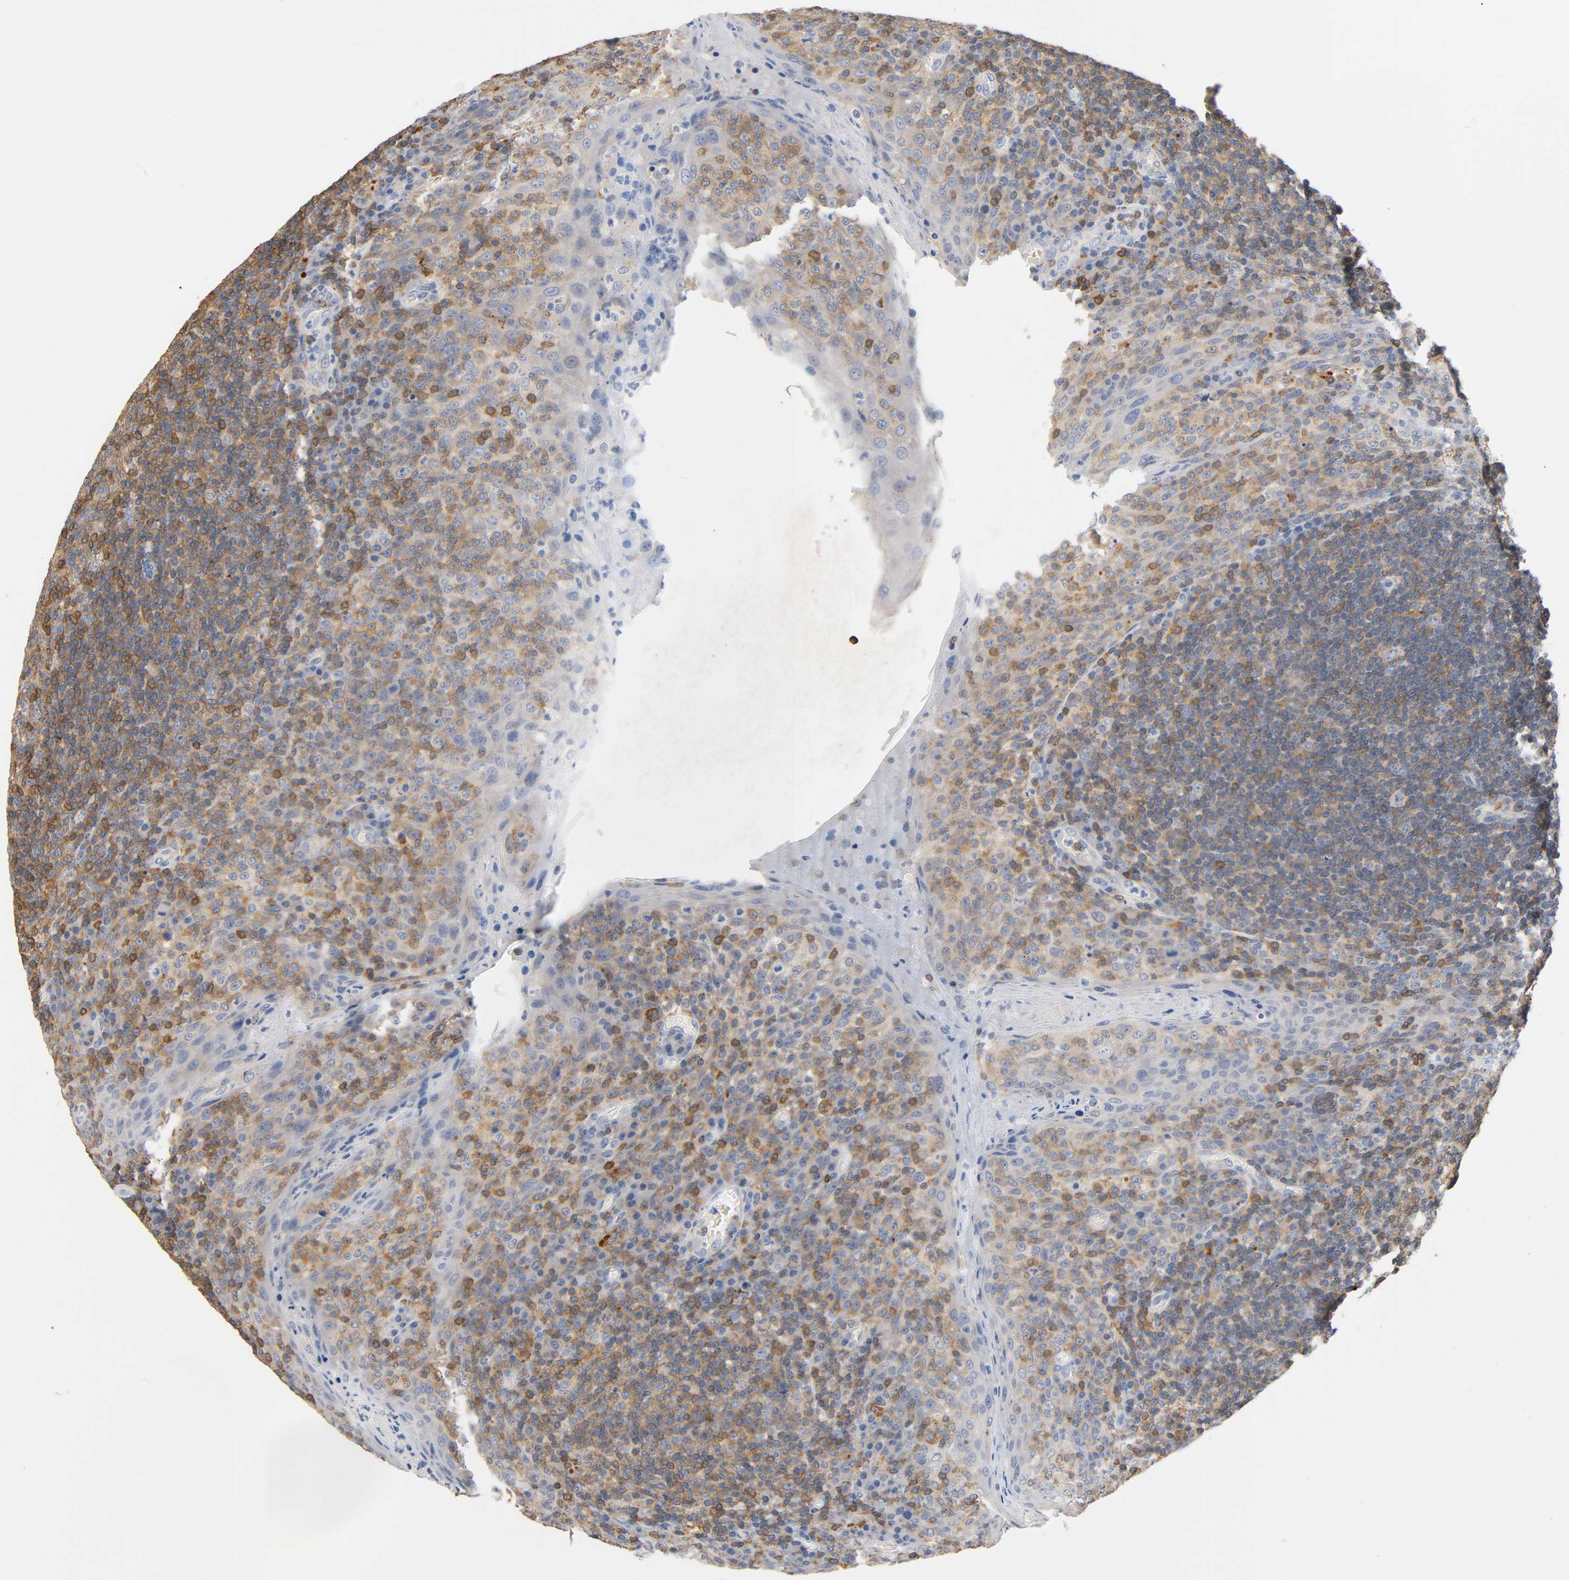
{"staining": {"intensity": "weak", "quantity": ">75%", "location": "cytoplasmic/membranous"}, "tissue": "tonsil", "cell_type": "Germinal center cells", "image_type": "normal", "snomed": [{"axis": "morphology", "description": "Normal tissue, NOS"}, {"axis": "topography", "description": "Tonsil"}], "caption": "Immunohistochemistry micrograph of benign tonsil stained for a protein (brown), which demonstrates low levels of weak cytoplasmic/membranous positivity in about >75% of germinal center cells.", "gene": "UCKL1", "patient": {"sex": "male", "age": 17}}